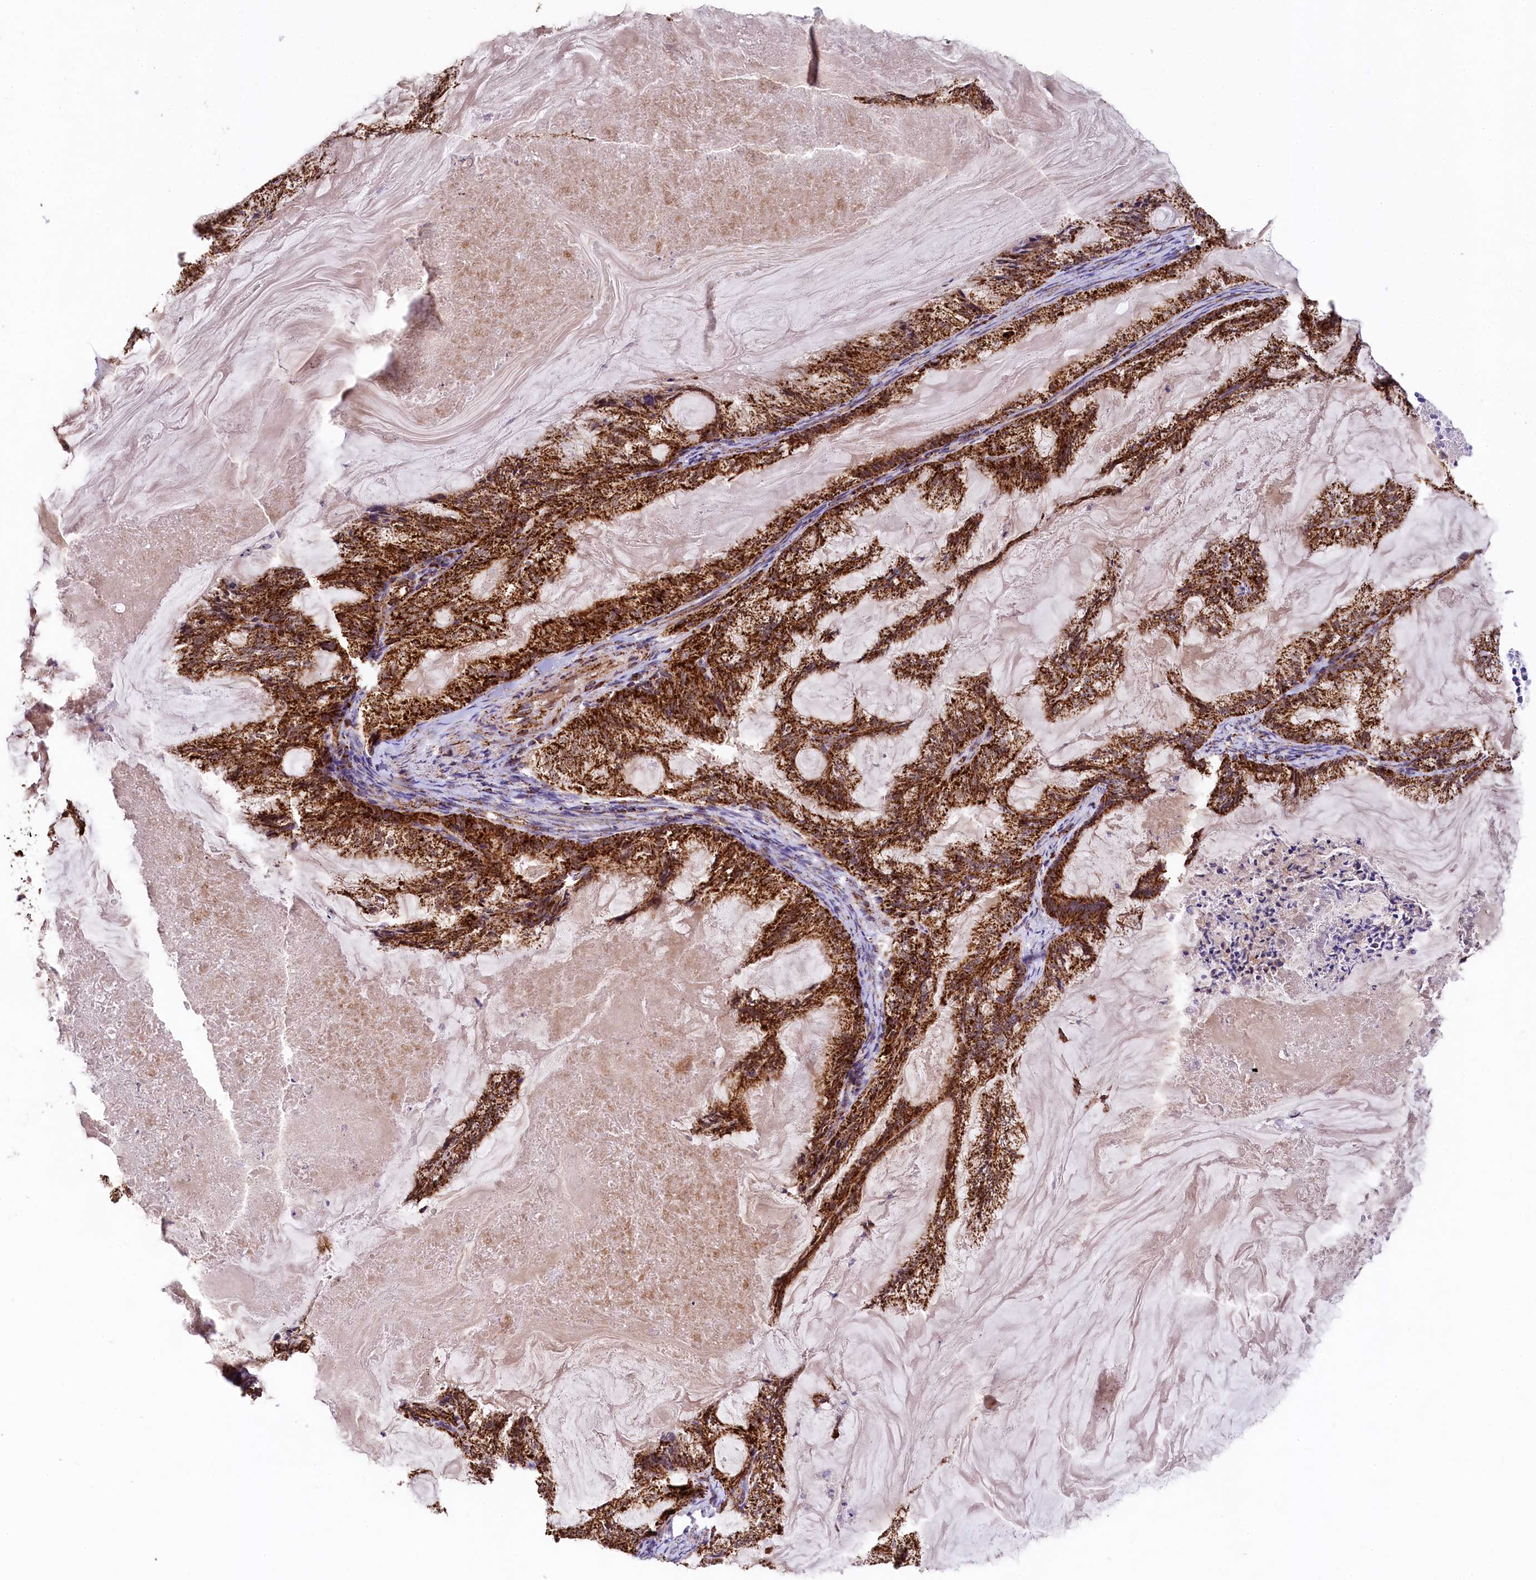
{"staining": {"intensity": "strong", "quantity": ">75%", "location": "cytoplasmic/membranous"}, "tissue": "endometrial cancer", "cell_type": "Tumor cells", "image_type": "cancer", "snomed": [{"axis": "morphology", "description": "Adenocarcinoma, NOS"}, {"axis": "topography", "description": "Endometrium"}], "caption": "A brown stain highlights strong cytoplasmic/membranous positivity of a protein in endometrial adenocarcinoma tumor cells.", "gene": "CLYBL", "patient": {"sex": "female", "age": 86}}